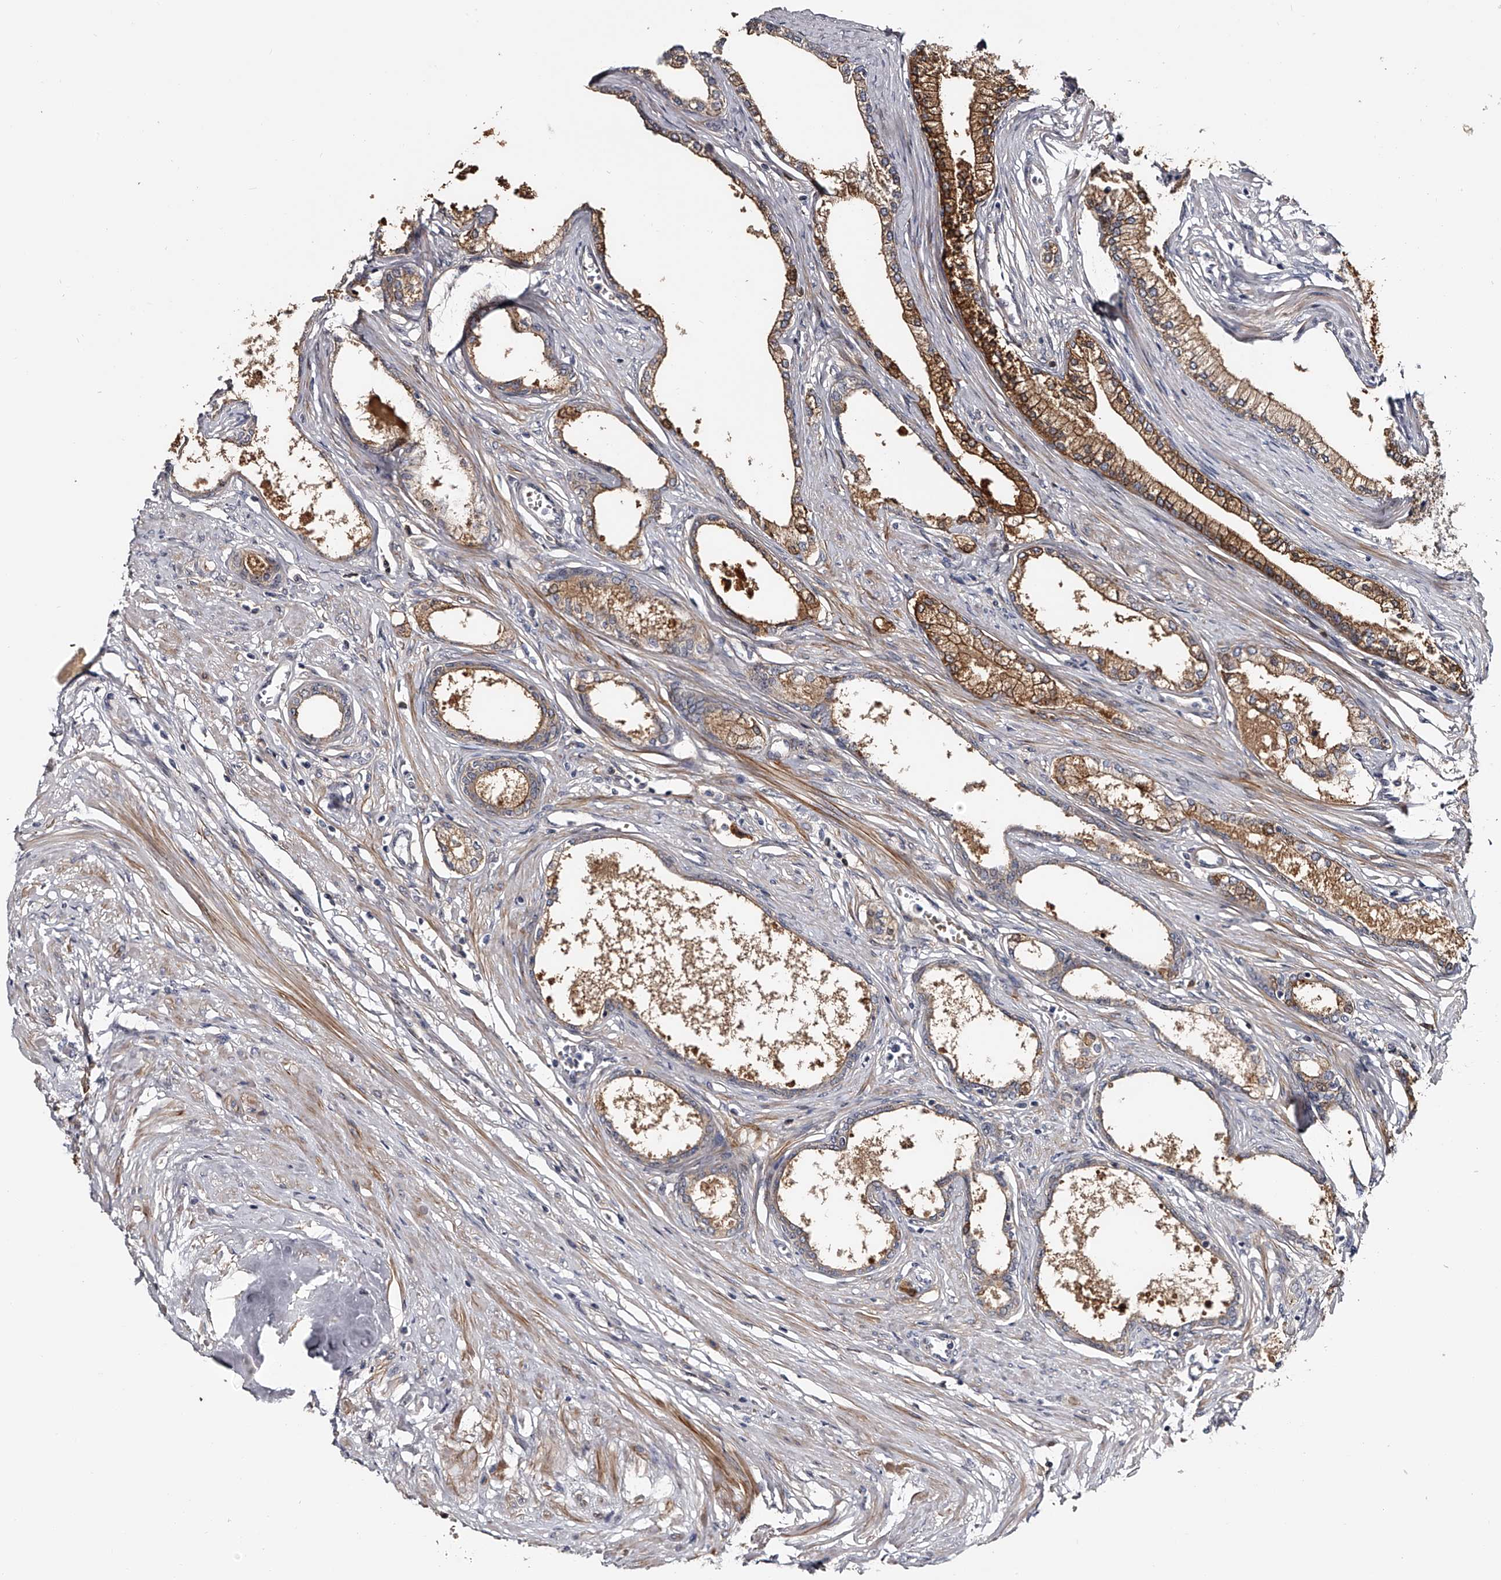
{"staining": {"intensity": "moderate", "quantity": "25%-75%", "location": "cytoplasmic/membranous,nuclear"}, "tissue": "prostate", "cell_type": "Glandular cells", "image_type": "normal", "snomed": [{"axis": "morphology", "description": "Normal tissue, NOS"}, {"axis": "morphology", "description": "Urothelial carcinoma, Low grade"}, {"axis": "topography", "description": "Urinary bladder"}, {"axis": "topography", "description": "Prostate"}], "caption": "A medium amount of moderate cytoplasmic/membranous,nuclear positivity is appreciated in approximately 25%-75% of glandular cells in unremarkable prostate.", "gene": "MDN1", "patient": {"sex": "male", "age": 60}}